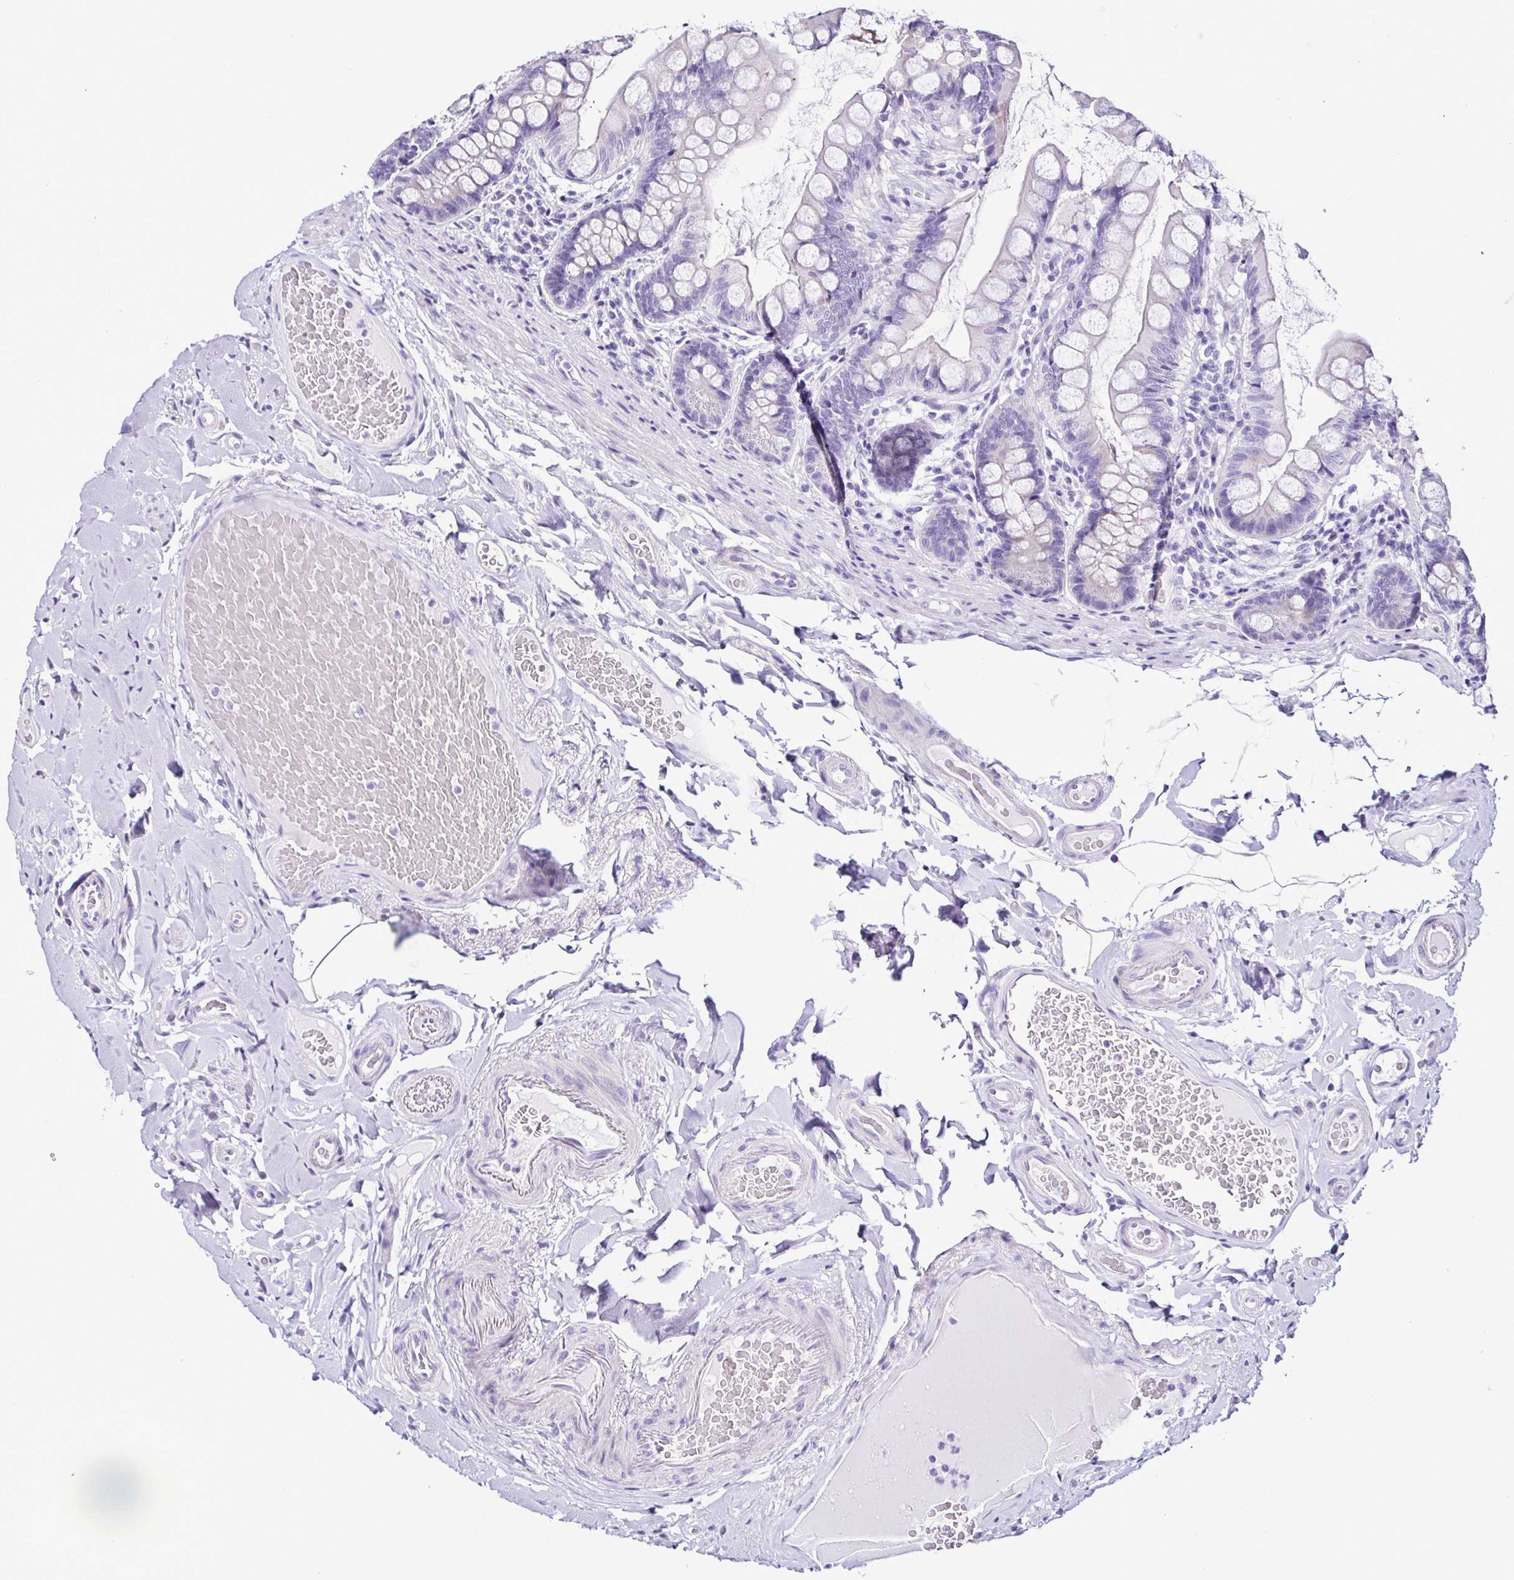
{"staining": {"intensity": "negative", "quantity": "none", "location": "none"}, "tissue": "small intestine", "cell_type": "Glandular cells", "image_type": "normal", "snomed": [{"axis": "morphology", "description": "Normal tissue, NOS"}, {"axis": "topography", "description": "Small intestine"}], "caption": "Immunohistochemistry (IHC) micrograph of unremarkable small intestine: small intestine stained with DAB (3,3'-diaminobenzidine) exhibits no significant protein staining in glandular cells.", "gene": "SRL", "patient": {"sex": "male", "age": 70}}